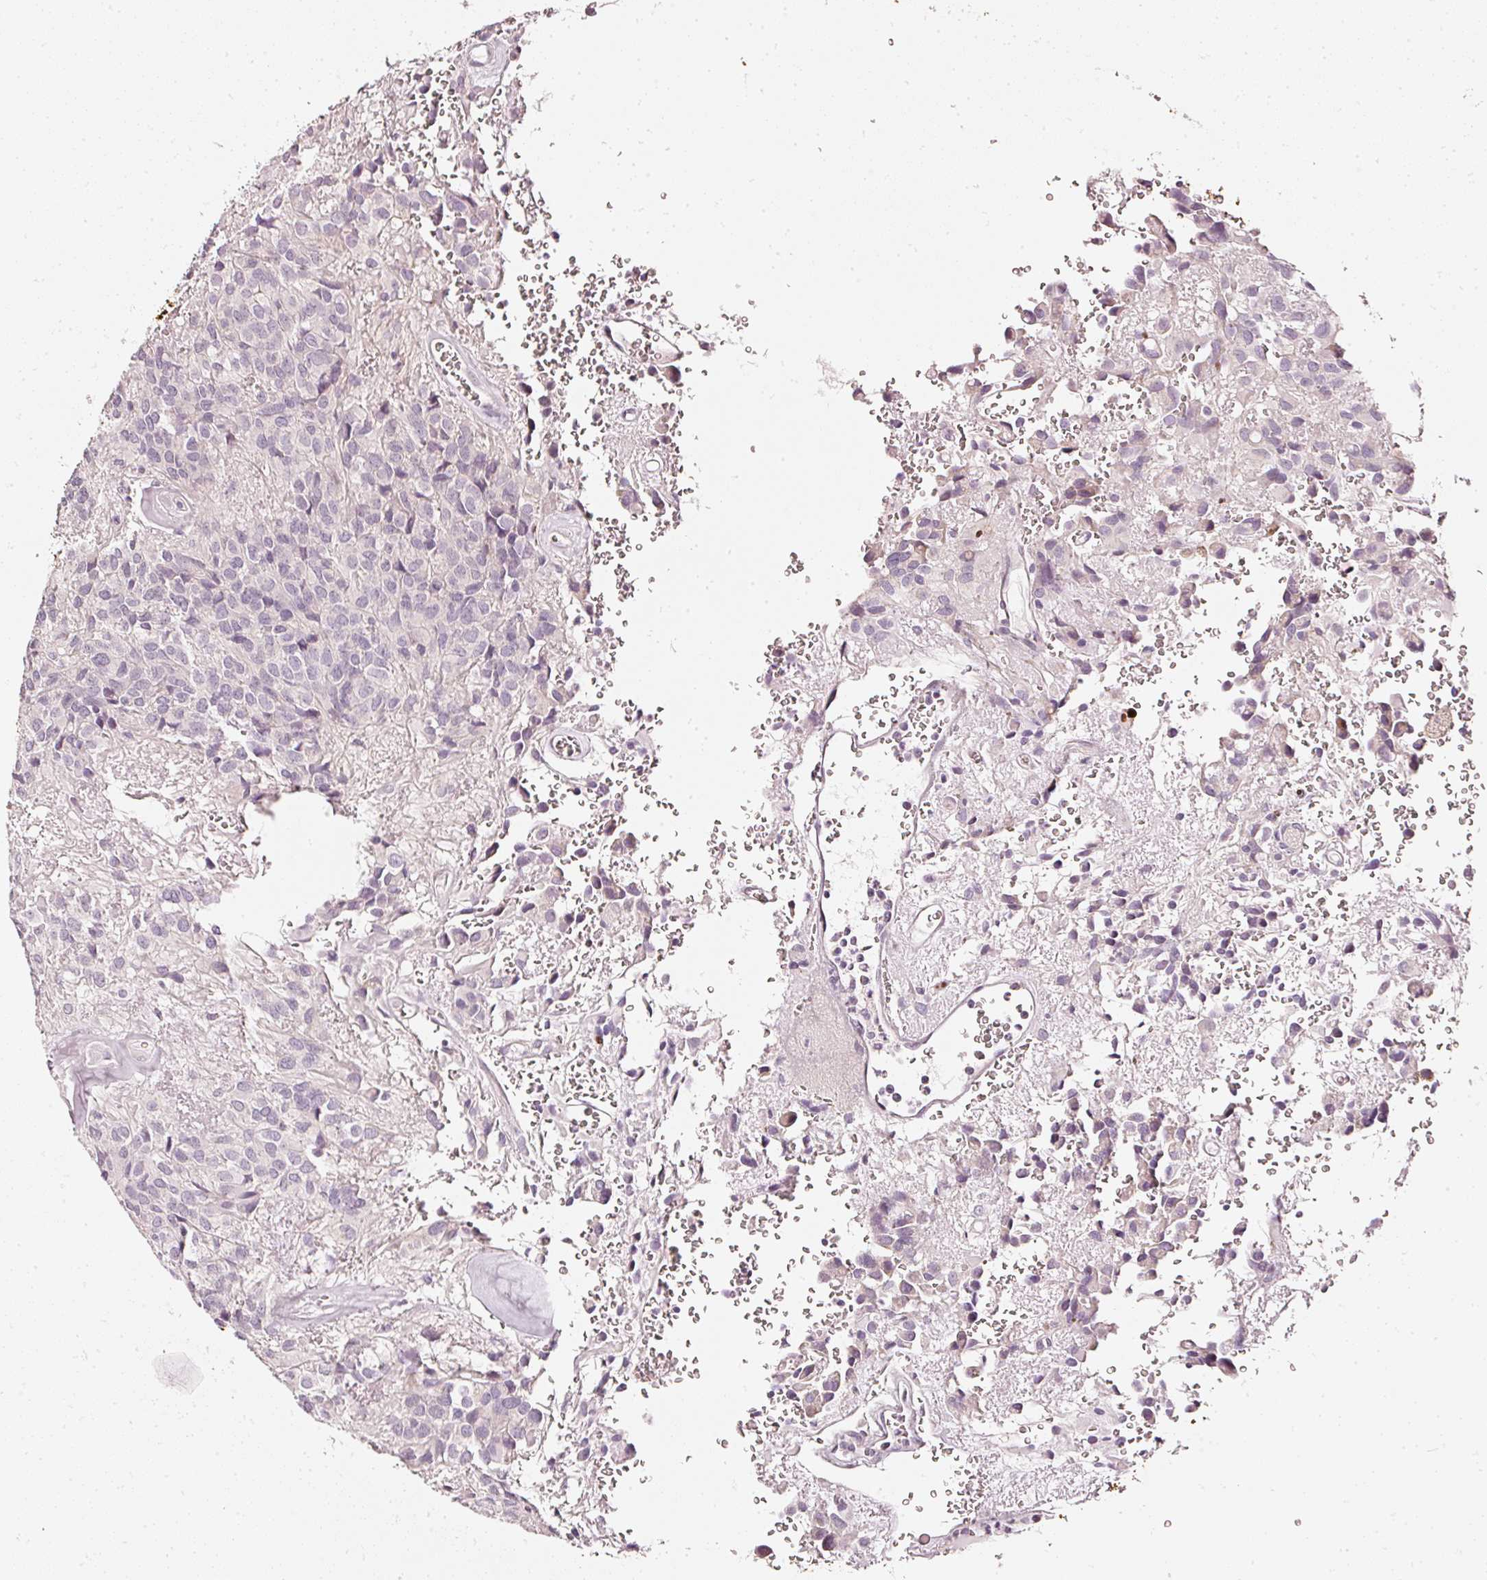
{"staining": {"intensity": "negative", "quantity": "none", "location": "none"}, "tissue": "glioma", "cell_type": "Tumor cells", "image_type": "cancer", "snomed": [{"axis": "morphology", "description": "Glioma, malignant, Low grade"}, {"axis": "topography", "description": "Brain"}], "caption": "An IHC photomicrograph of malignant low-grade glioma is shown. There is no staining in tumor cells of malignant low-grade glioma.", "gene": "CNP", "patient": {"sex": "male", "age": 56}}